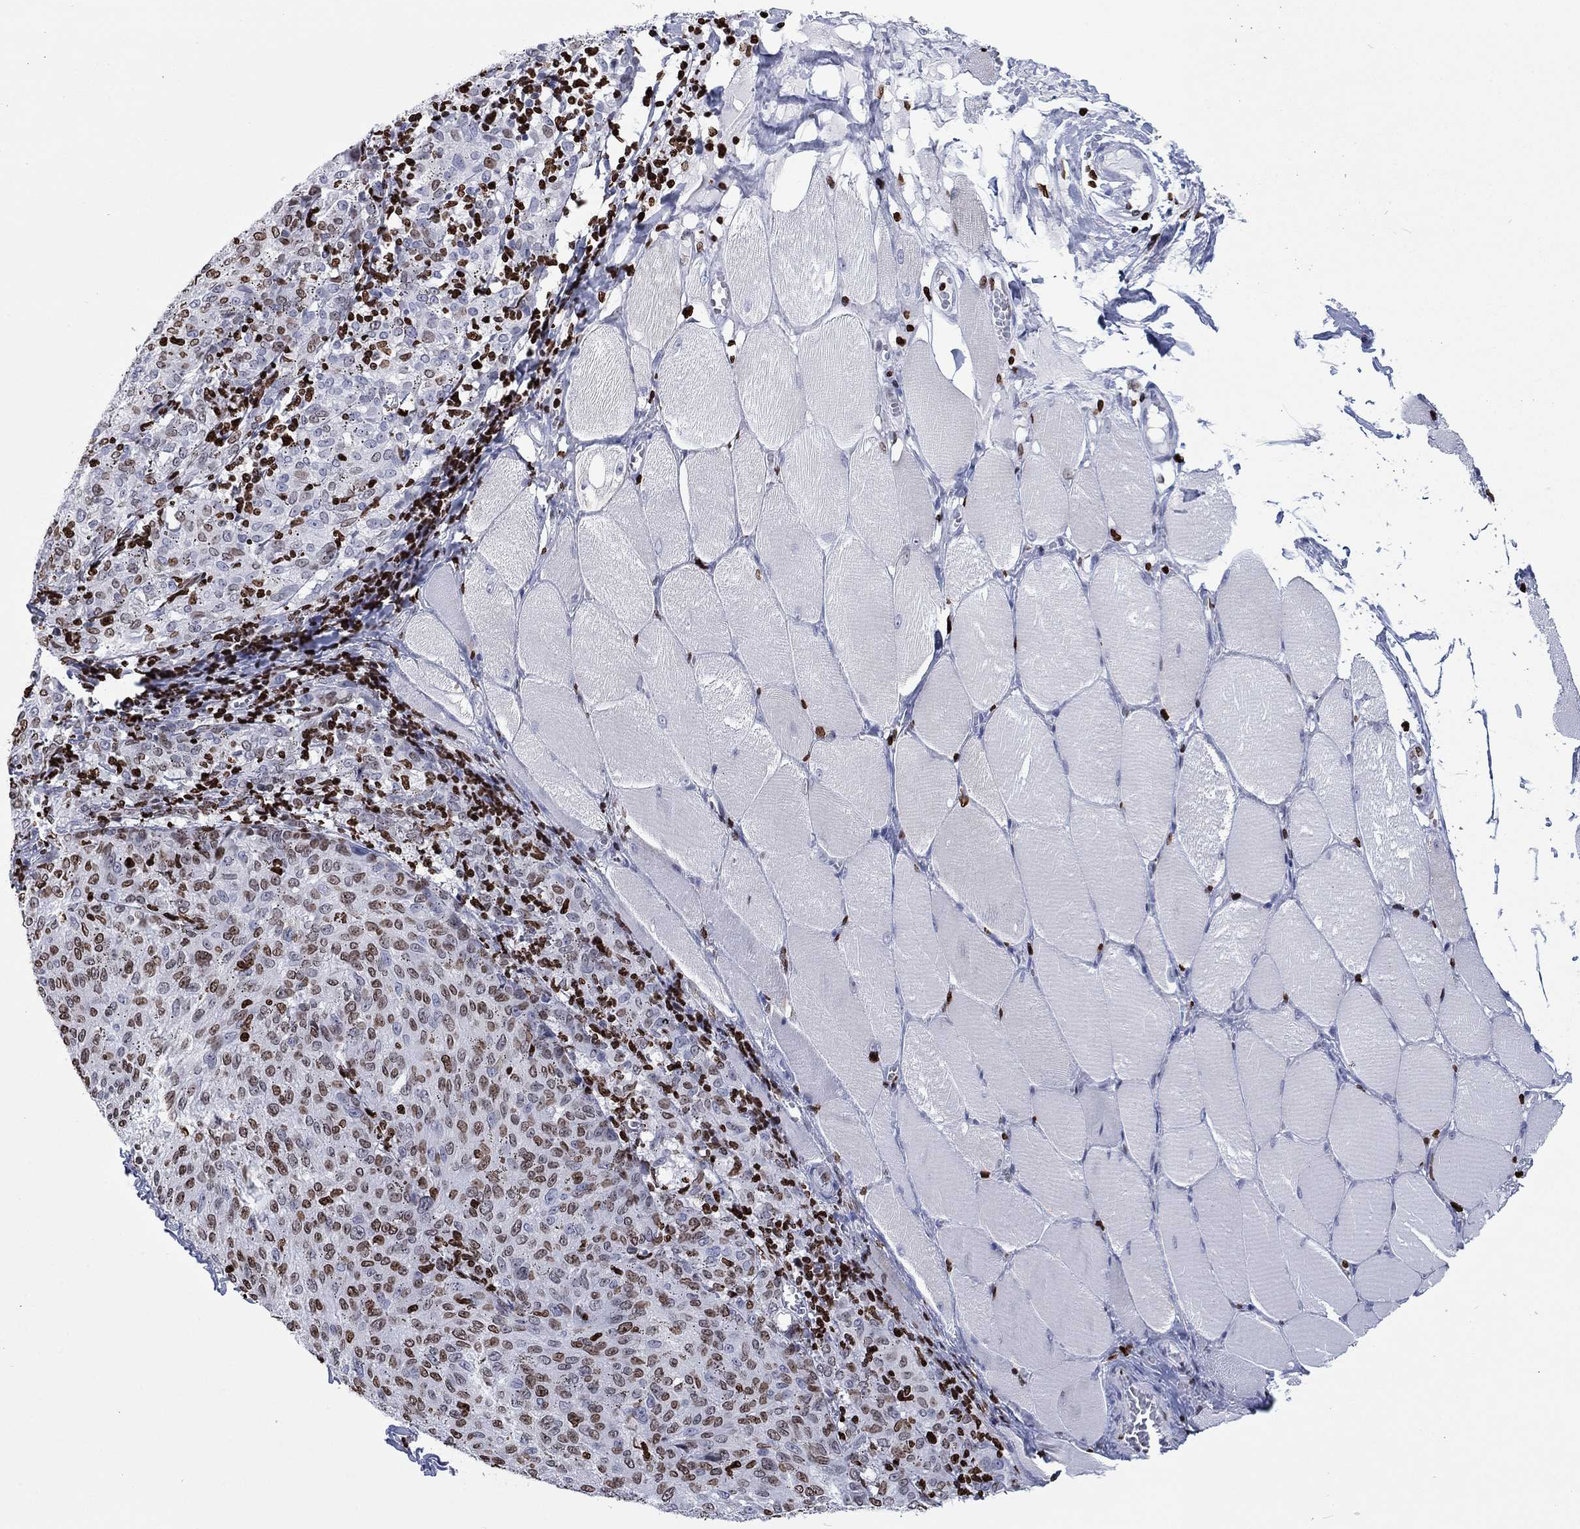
{"staining": {"intensity": "moderate", "quantity": "25%-75%", "location": "nuclear"}, "tissue": "melanoma", "cell_type": "Tumor cells", "image_type": "cancer", "snomed": [{"axis": "morphology", "description": "Malignant melanoma, NOS"}, {"axis": "topography", "description": "Skin"}], "caption": "Tumor cells display medium levels of moderate nuclear expression in about 25%-75% of cells in malignant melanoma.", "gene": "H1-5", "patient": {"sex": "female", "age": 72}}